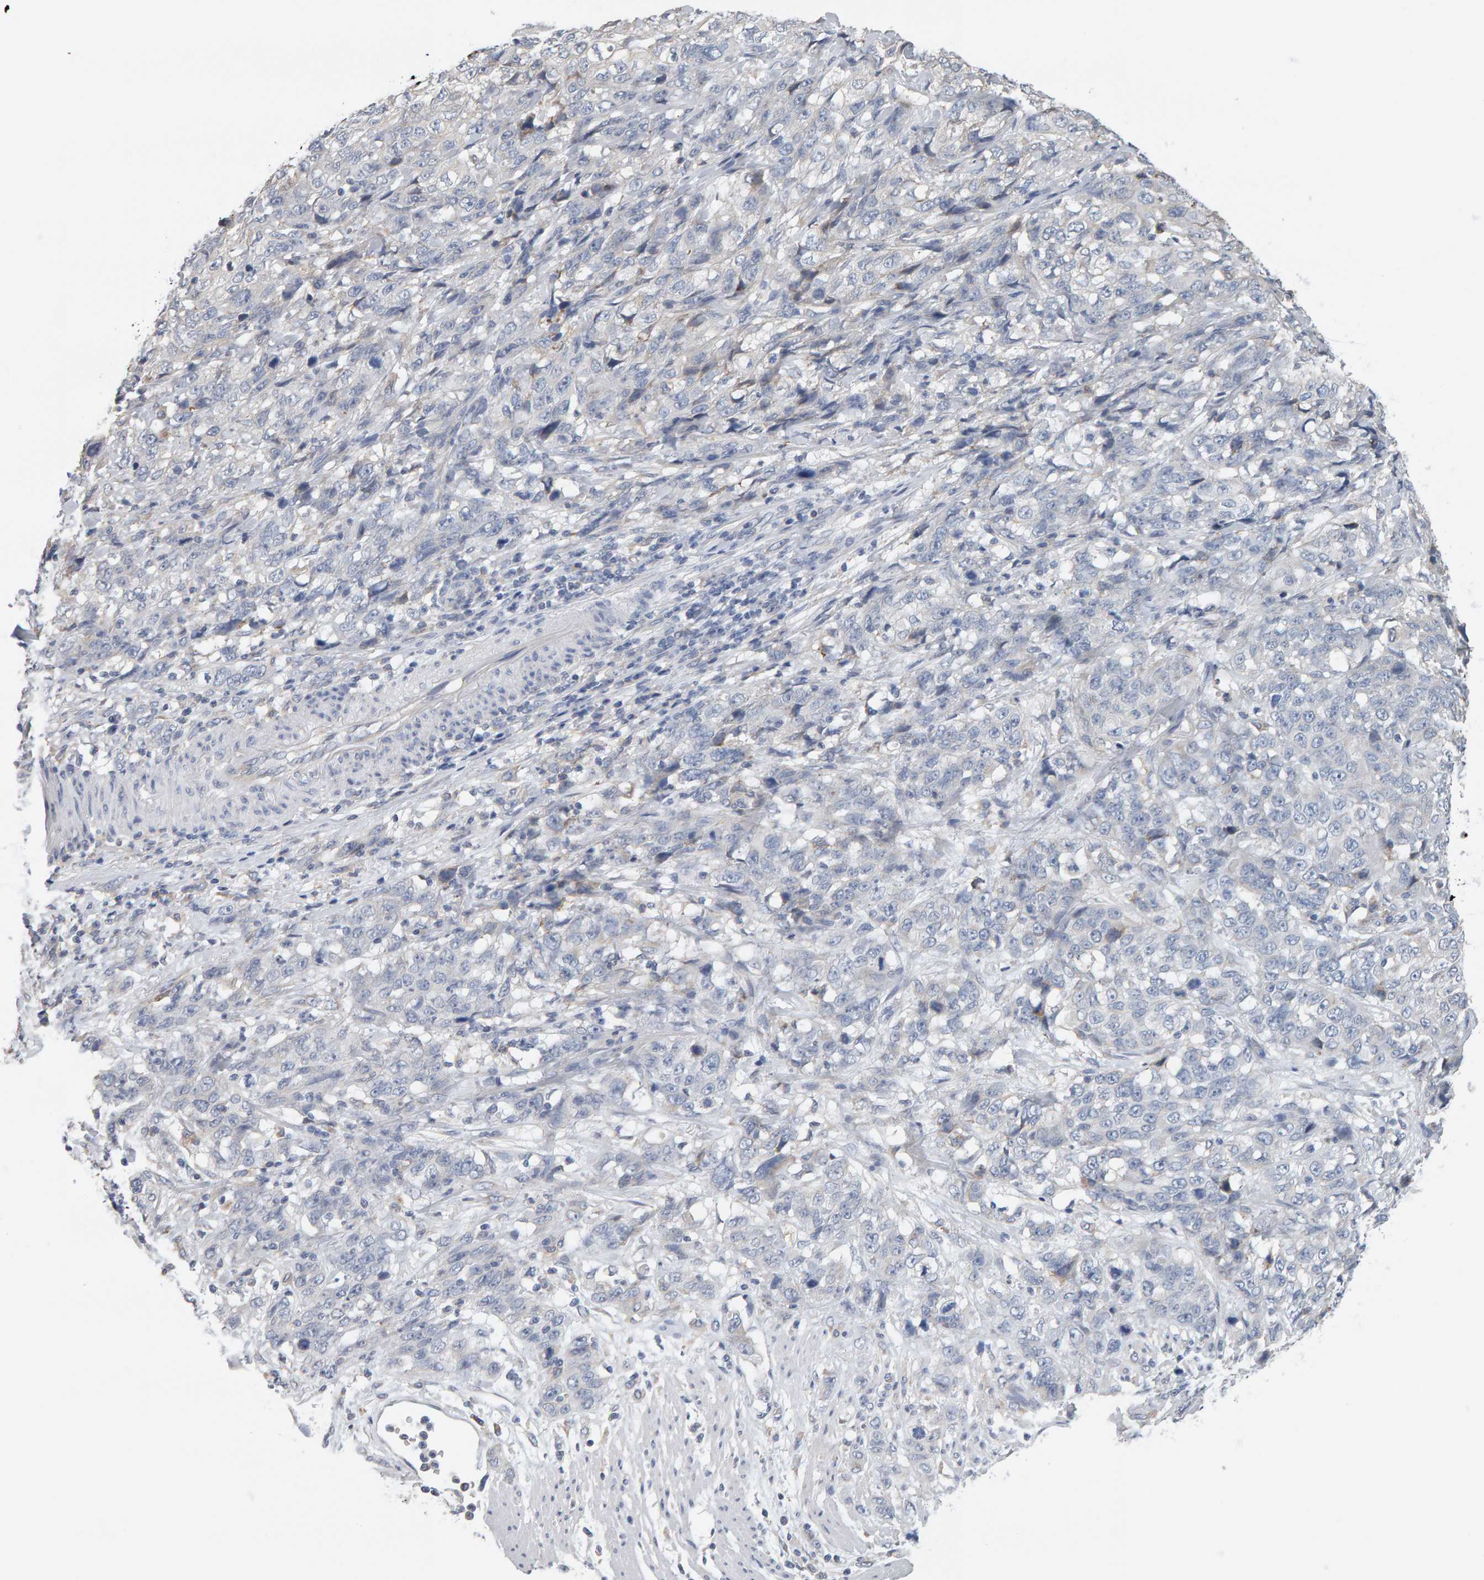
{"staining": {"intensity": "negative", "quantity": "none", "location": "none"}, "tissue": "stomach cancer", "cell_type": "Tumor cells", "image_type": "cancer", "snomed": [{"axis": "morphology", "description": "Adenocarcinoma, NOS"}, {"axis": "topography", "description": "Stomach"}], "caption": "The micrograph shows no staining of tumor cells in stomach cancer. (DAB (3,3'-diaminobenzidine) immunohistochemistry (IHC) with hematoxylin counter stain).", "gene": "ADHFE1", "patient": {"sex": "male", "age": 48}}